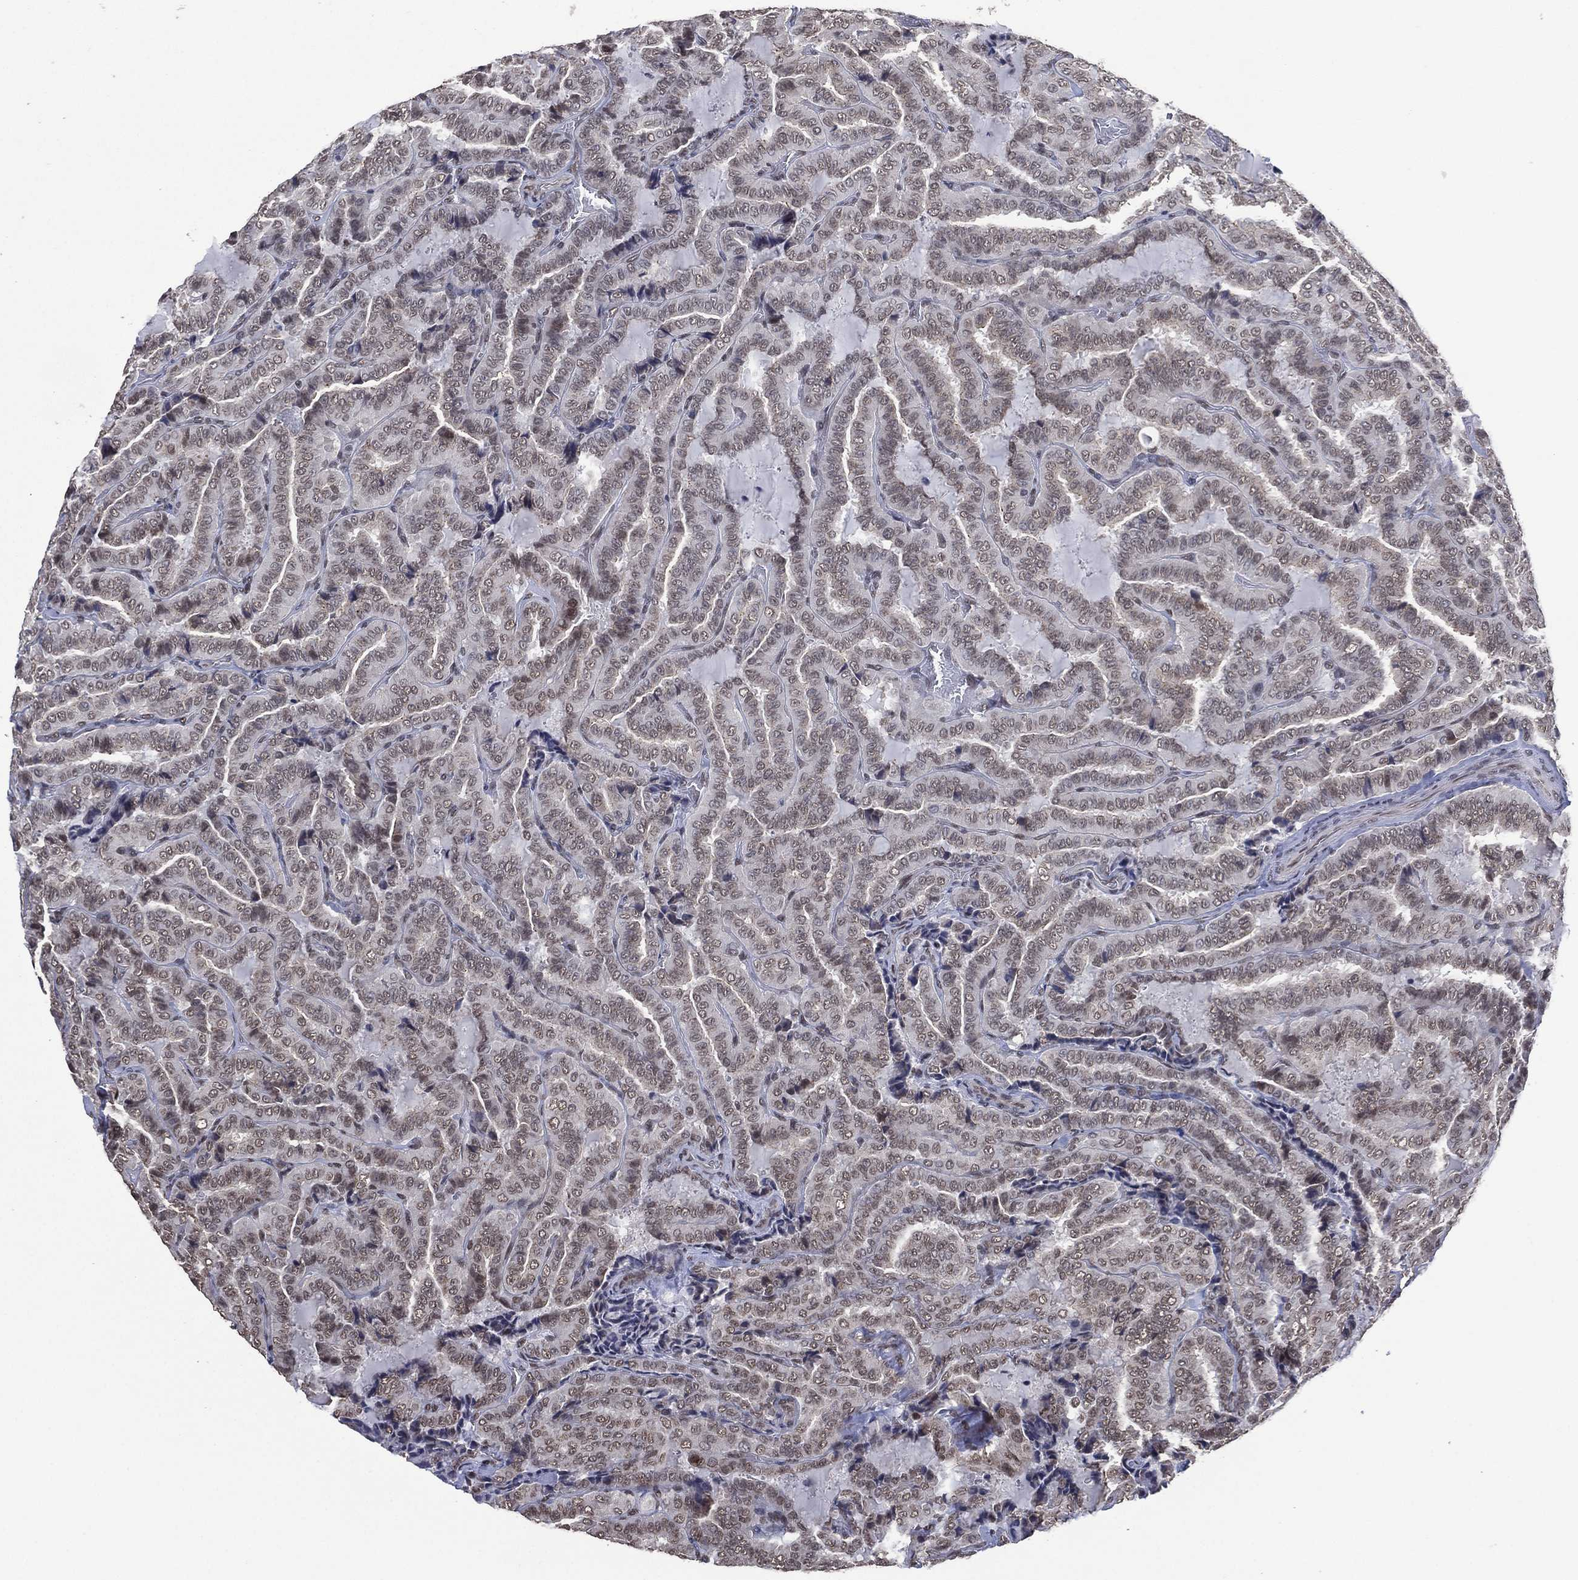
{"staining": {"intensity": "negative", "quantity": "none", "location": "none"}, "tissue": "thyroid cancer", "cell_type": "Tumor cells", "image_type": "cancer", "snomed": [{"axis": "morphology", "description": "Papillary adenocarcinoma, NOS"}, {"axis": "topography", "description": "Thyroid gland"}], "caption": "DAB immunohistochemical staining of thyroid cancer (papillary adenocarcinoma) shows no significant positivity in tumor cells.", "gene": "EHMT1", "patient": {"sex": "female", "age": 39}}